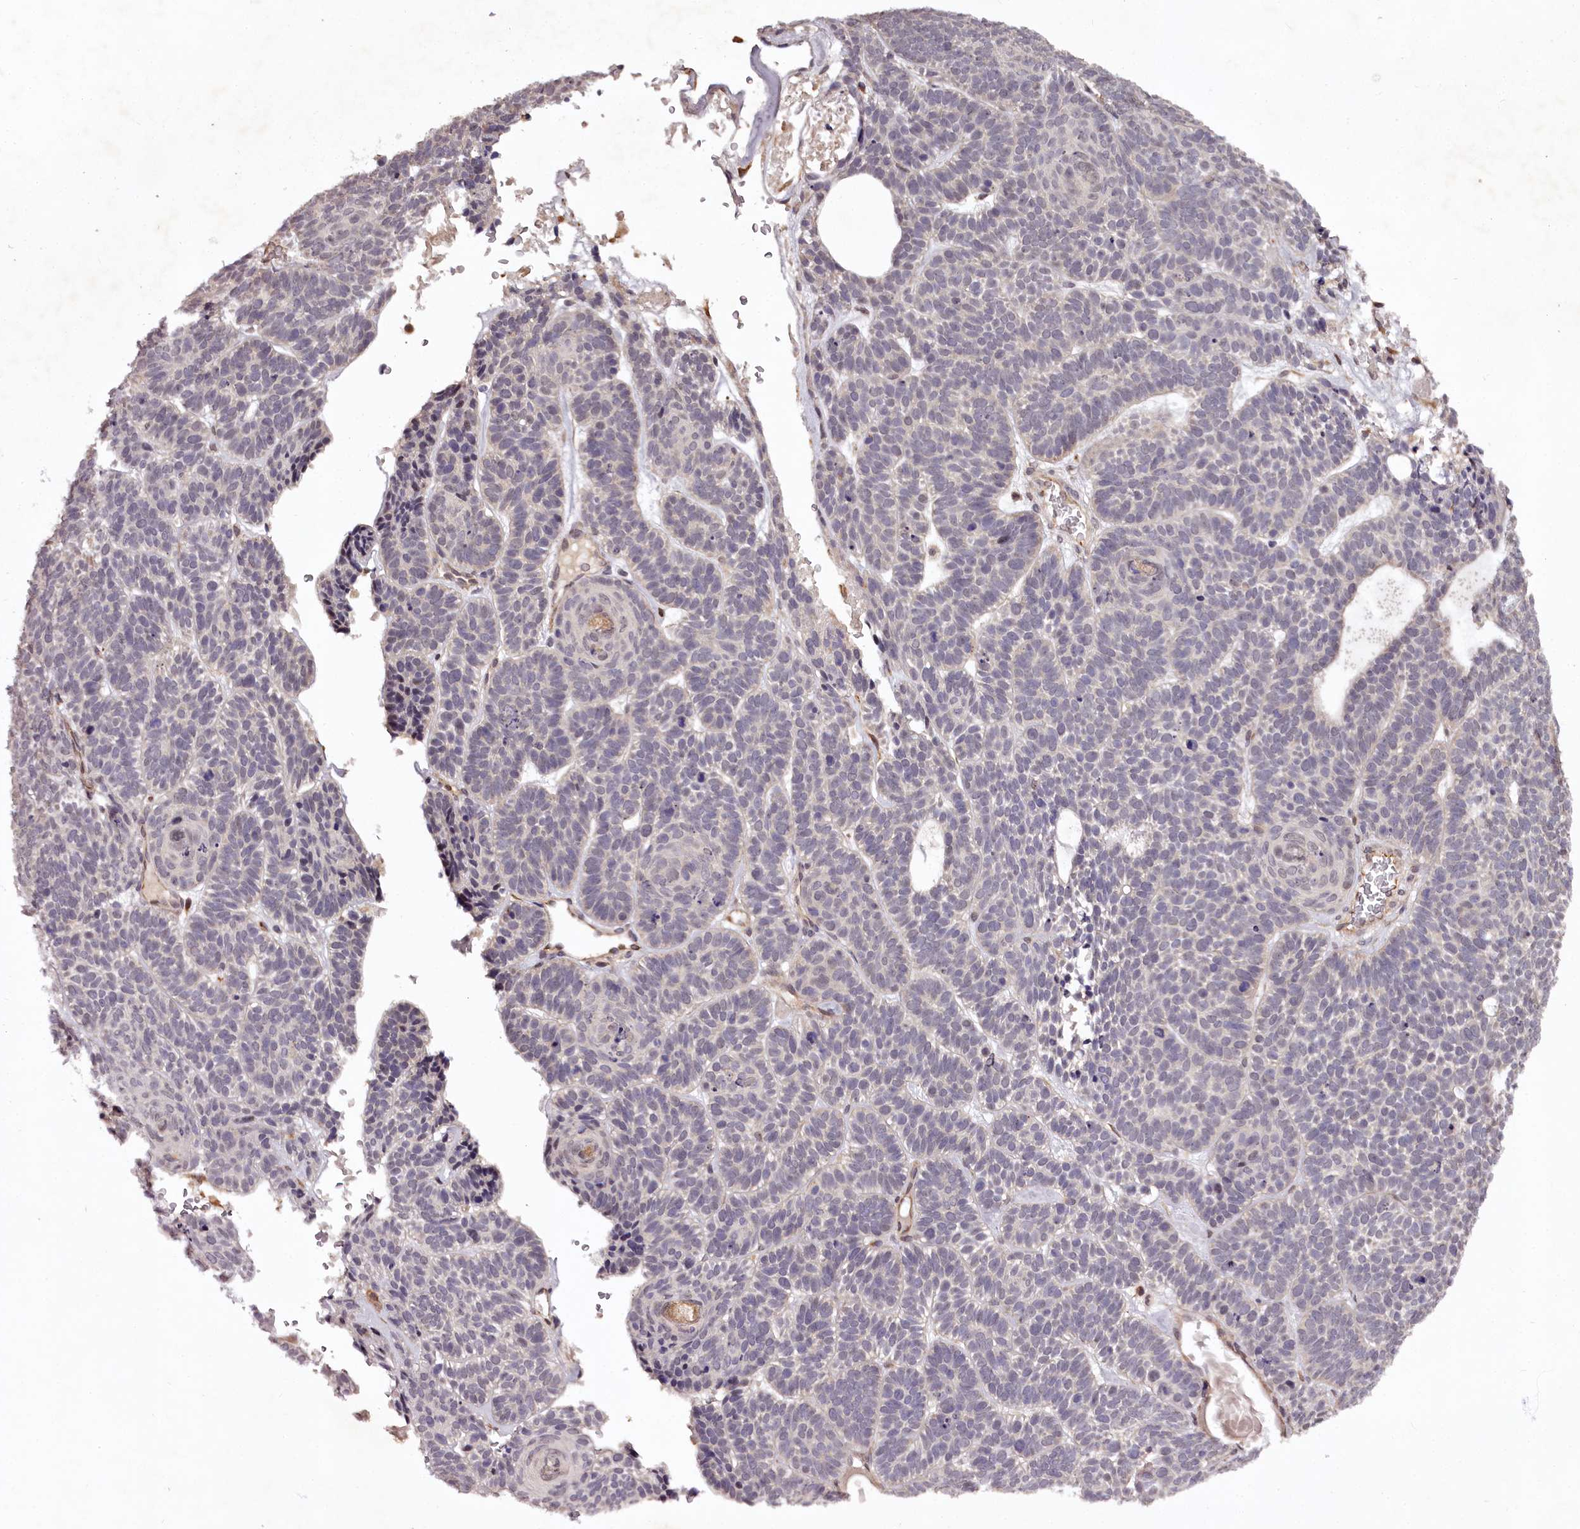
{"staining": {"intensity": "negative", "quantity": "none", "location": "none"}, "tissue": "skin cancer", "cell_type": "Tumor cells", "image_type": "cancer", "snomed": [{"axis": "morphology", "description": "Basal cell carcinoma"}, {"axis": "topography", "description": "Skin"}], "caption": "This micrograph is of skin cancer stained with immunohistochemistry to label a protein in brown with the nuclei are counter-stained blue. There is no expression in tumor cells. (DAB (3,3'-diaminobenzidine) IHC, high magnification).", "gene": "MAML3", "patient": {"sex": "male", "age": 85}}